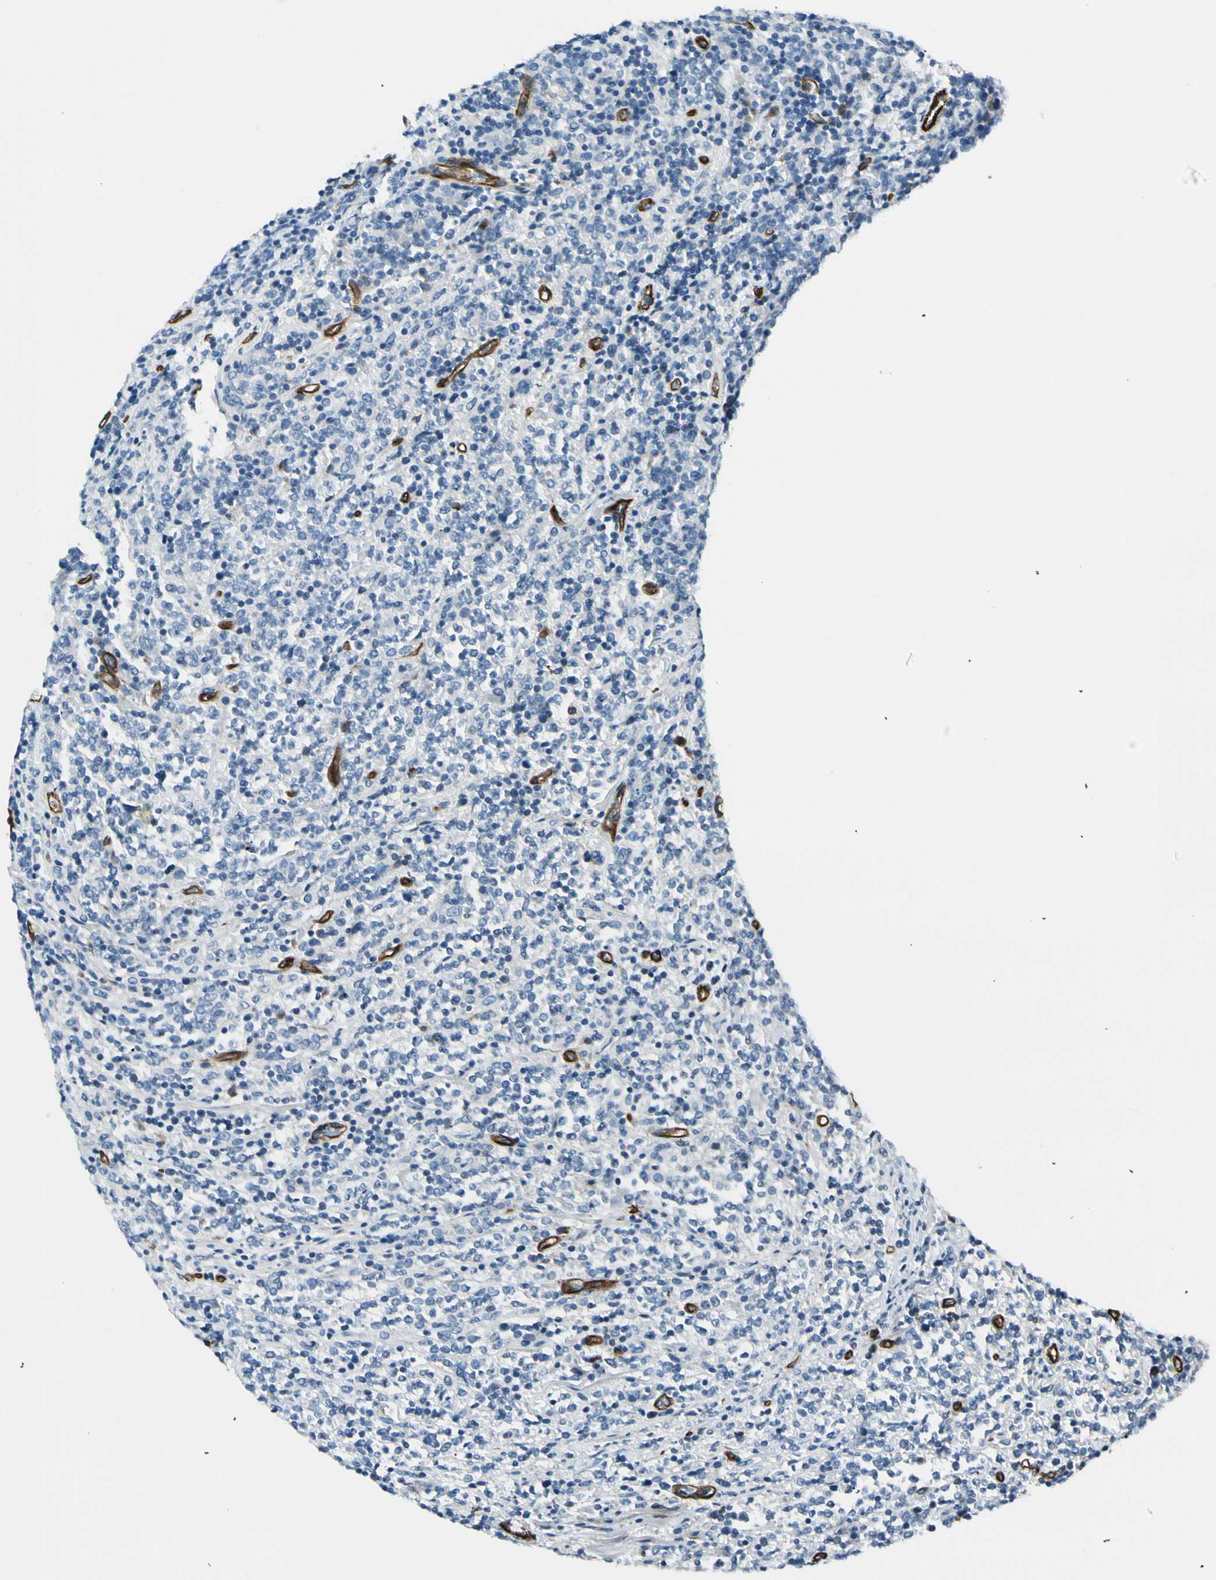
{"staining": {"intensity": "negative", "quantity": "none", "location": "none"}, "tissue": "lymphoma", "cell_type": "Tumor cells", "image_type": "cancer", "snomed": [{"axis": "morphology", "description": "Malignant lymphoma, non-Hodgkin's type, High grade"}, {"axis": "topography", "description": "Soft tissue"}], "caption": "IHC image of neoplastic tissue: human high-grade malignant lymphoma, non-Hodgkin's type stained with DAB exhibits no significant protein positivity in tumor cells.", "gene": "CD93", "patient": {"sex": "male", "age": 18}}